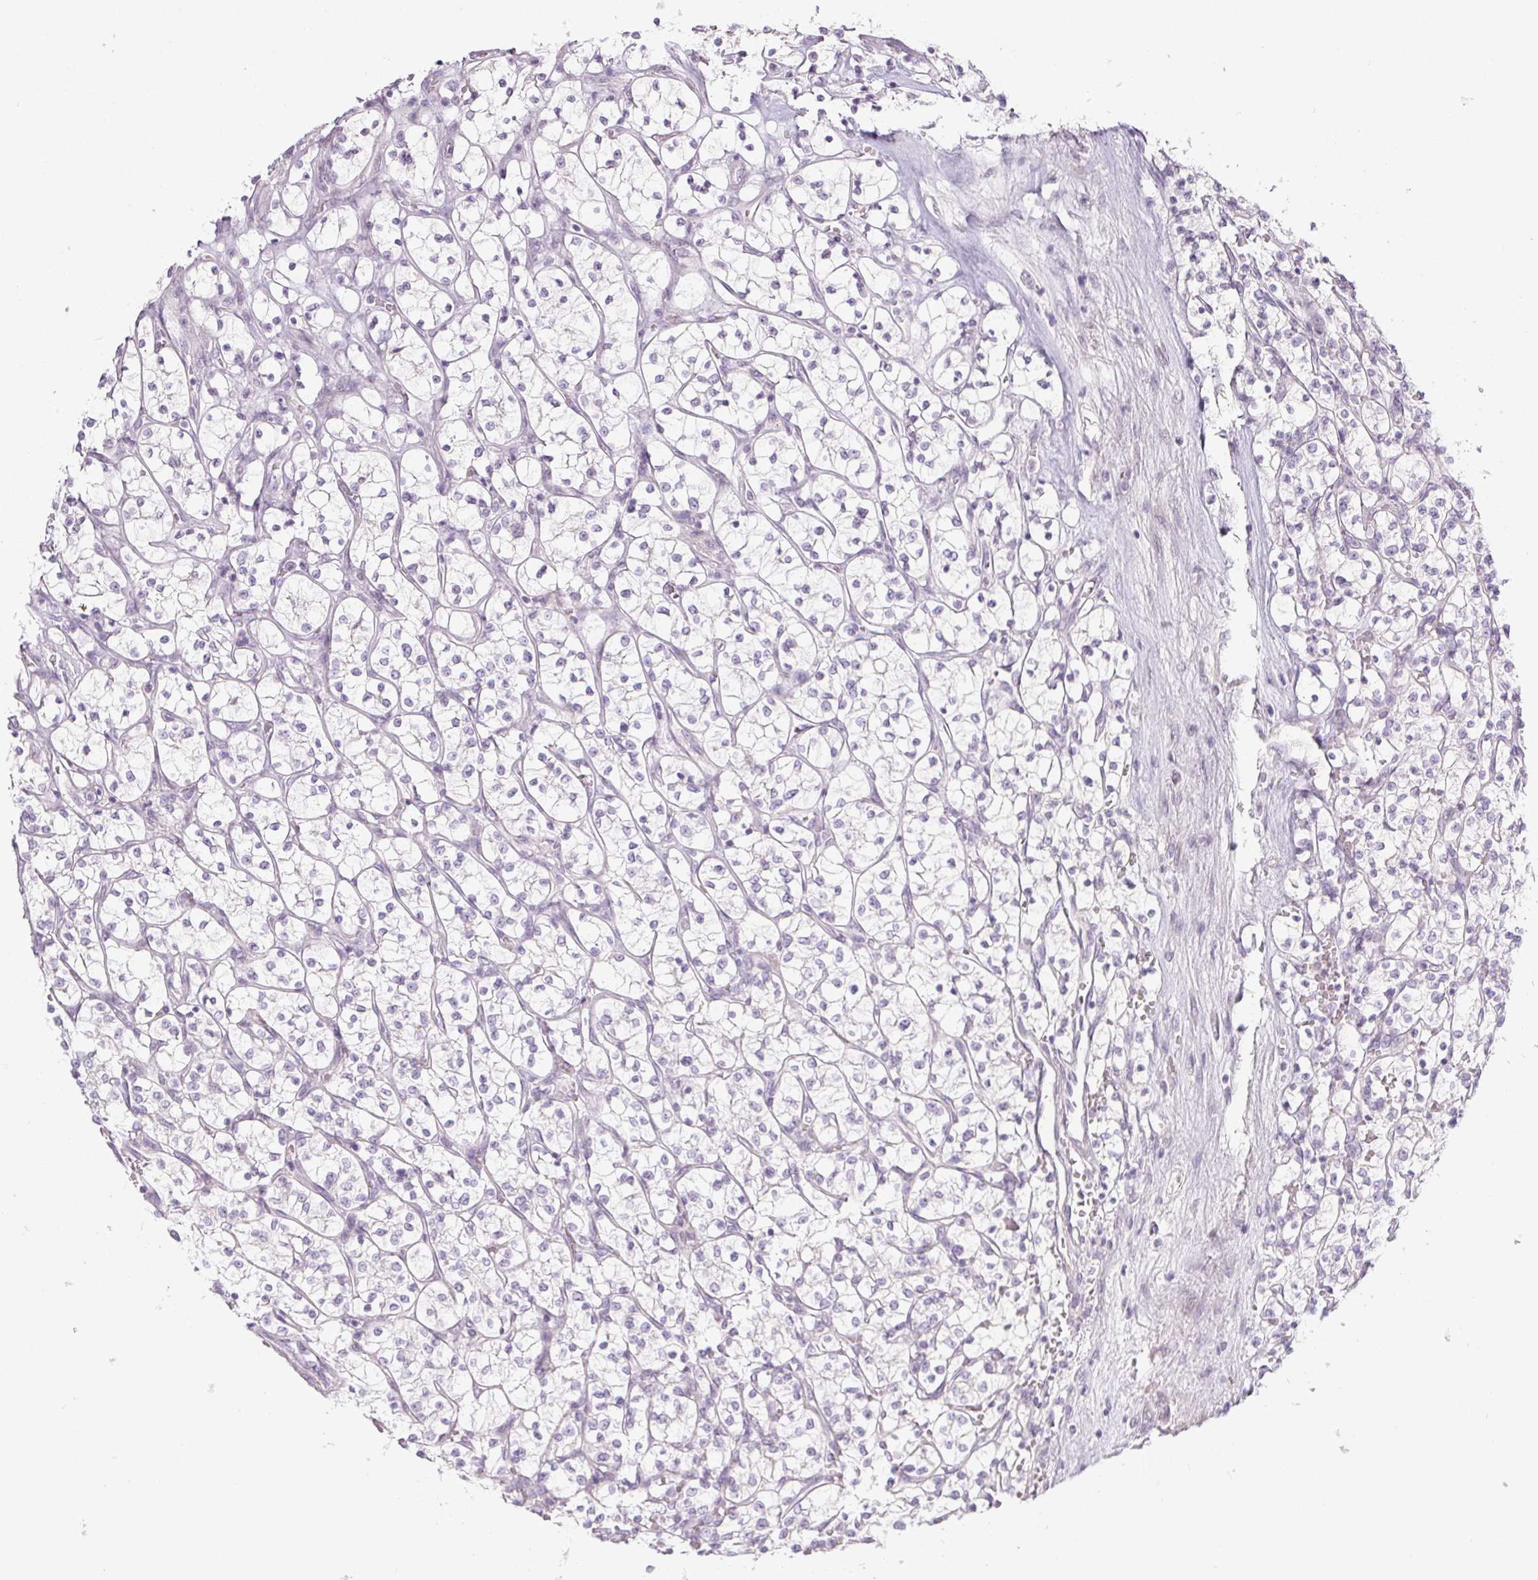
{"staining": {"intensity": "negative", "quantity": "none", "location": "none"}, "tissue": "renal cancer", "cell_type": "Tumor cells", "image_type": "cancer", "snomed": [{"axis": "morphology", "description": "Adenocarcinoma, NOS"}, {"axis": "topography", "description": "Kidney"}], "caption": "IHC image of human renal cancer (adenocarcinoma) stained for a protein (brown), which reveals no expression in tumor cells. (Immunohistochemistry, brightfield microscopy, high magnification).", "gene": "CTCFL", "patient": {"sex": "female", "age": 64}}